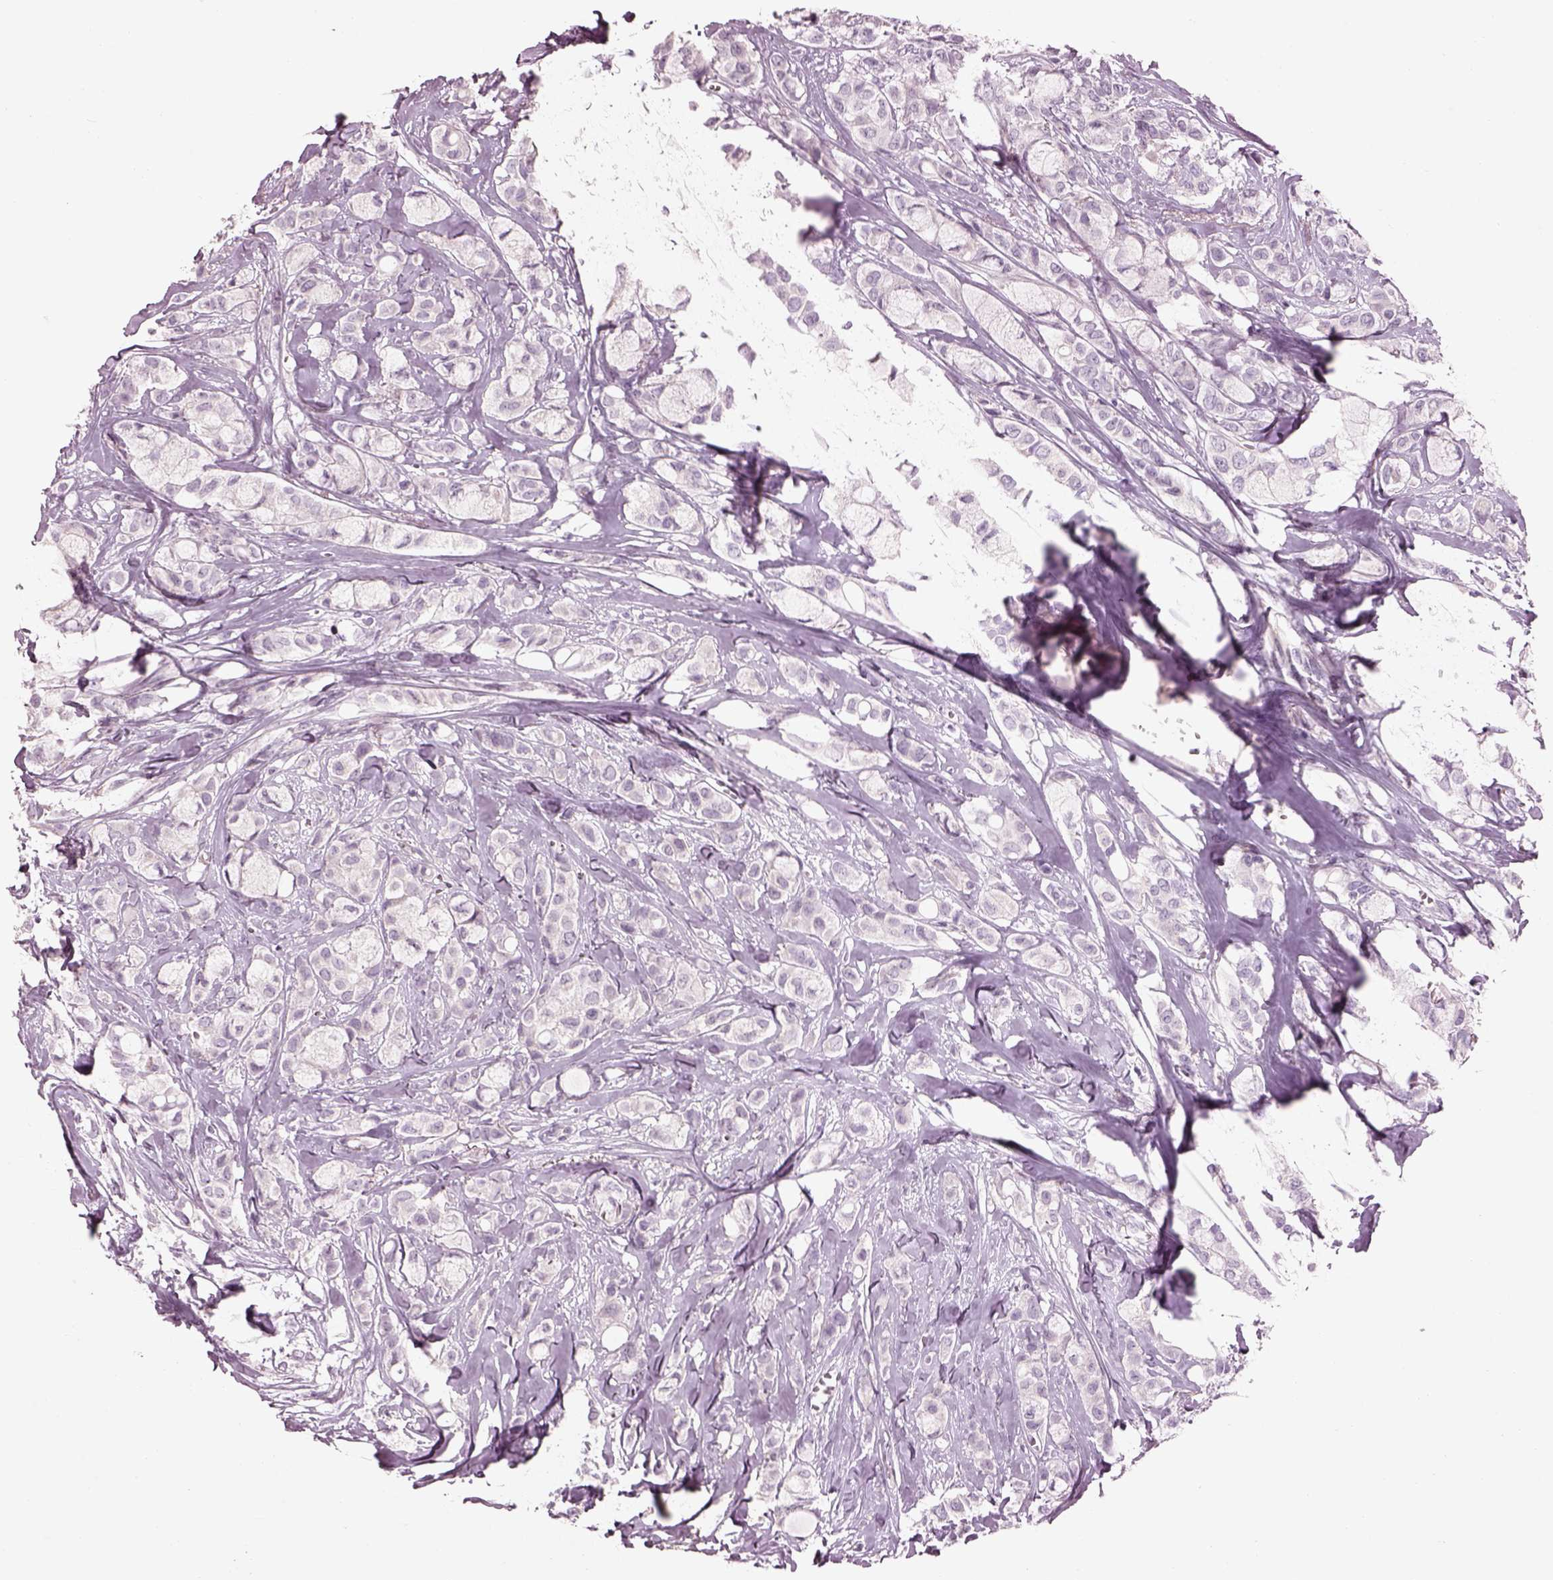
{"staining": {"intensity": "negative", "quantity": "none", "location": "none"}, "tissue": "breast cancer", "cell_type": "Tumor cells", "image_type": "cancer", "snomed": [{"axis": "morphology", "description": "Duct carcinoma"}, {"axis": "topography", "description": "Breast"}], "caption": "Micrograph shows no significant protein expression in tumor cells of intraductal carcinoma (breast). (DAB IHC, high magnification).", "gene": "CACNG4", "patient": {"sex": "female", "age": 85}}